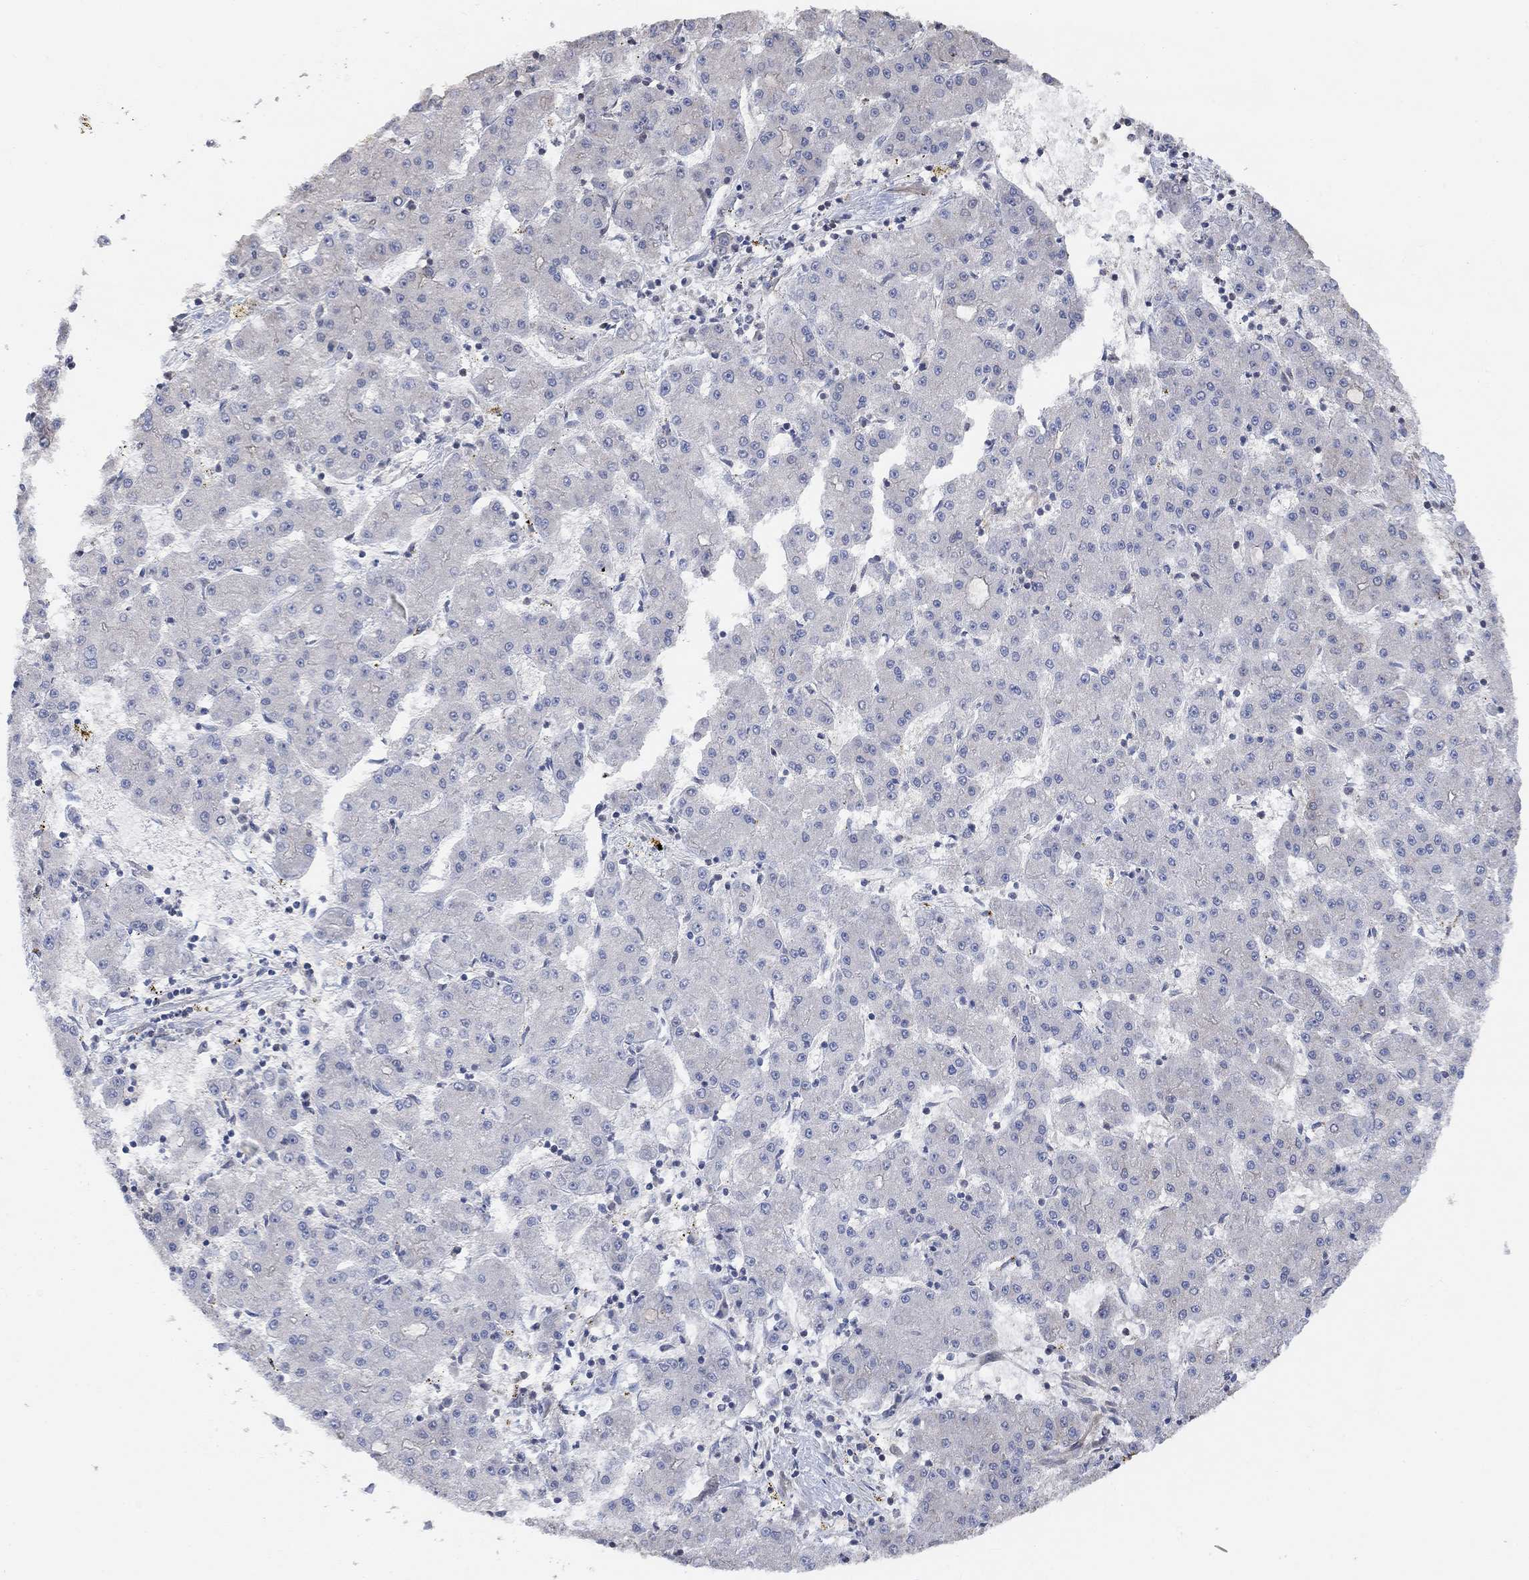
{"staining": {"intensity": "negative", "quantity": "none", "location": "none"}, "tissue": "liver cancer", "cell_type": "Tumor cells", "image_type": "cancer", "snomed": [{"axis": "morphology", "description": "Carcinoma, Hepatocellular, NOS"}, {"axis": "topography", "description": "Liver"}], "caption": "Tumor cells are negative for protein expression in human liver cancer.", "gene": "UNC5B", "patient": {"sex": "male", "age": 73}}